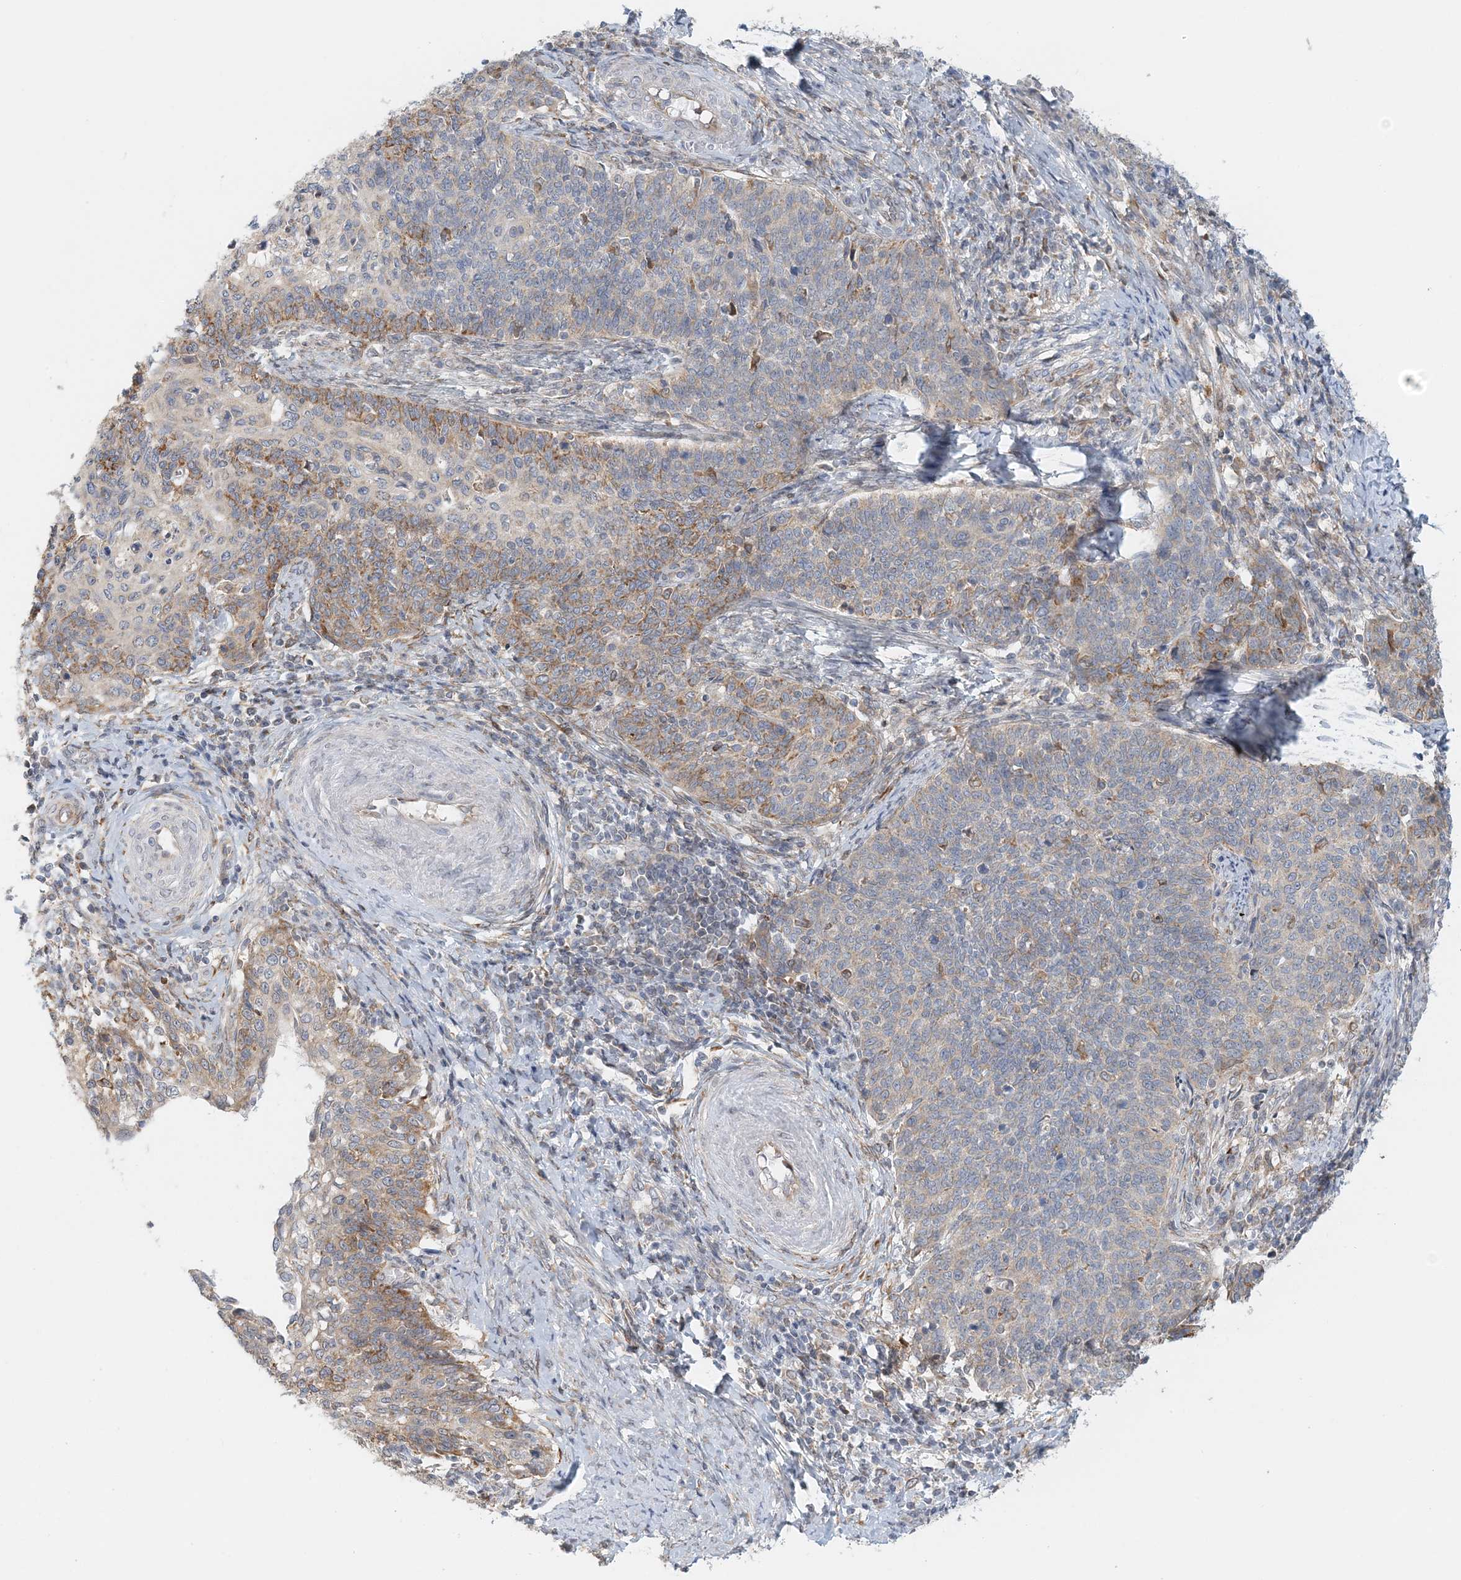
{"staining": {"intensity": "moderate", "quantity": "25%-75%", "location": "cytoplasmic/membranous"}, "tissue": "cervical cancer", "cell_type": "Tumor cells", "image_type": "cancer", "snomed": [{"axis": "morphology", "description": "Squamous cell carcinoma, NOS"}, {"axis": "topography", "description": "Cervix"}], "caption": "This is an image of IHC staining of cervical cancer (squamous cell carcinoma), which shows moderate positivity in the cytoplasmic/membranous of tumor cells.", "gene": "PCYOX1L", "patient": {"sex": "female", "age": 39}}